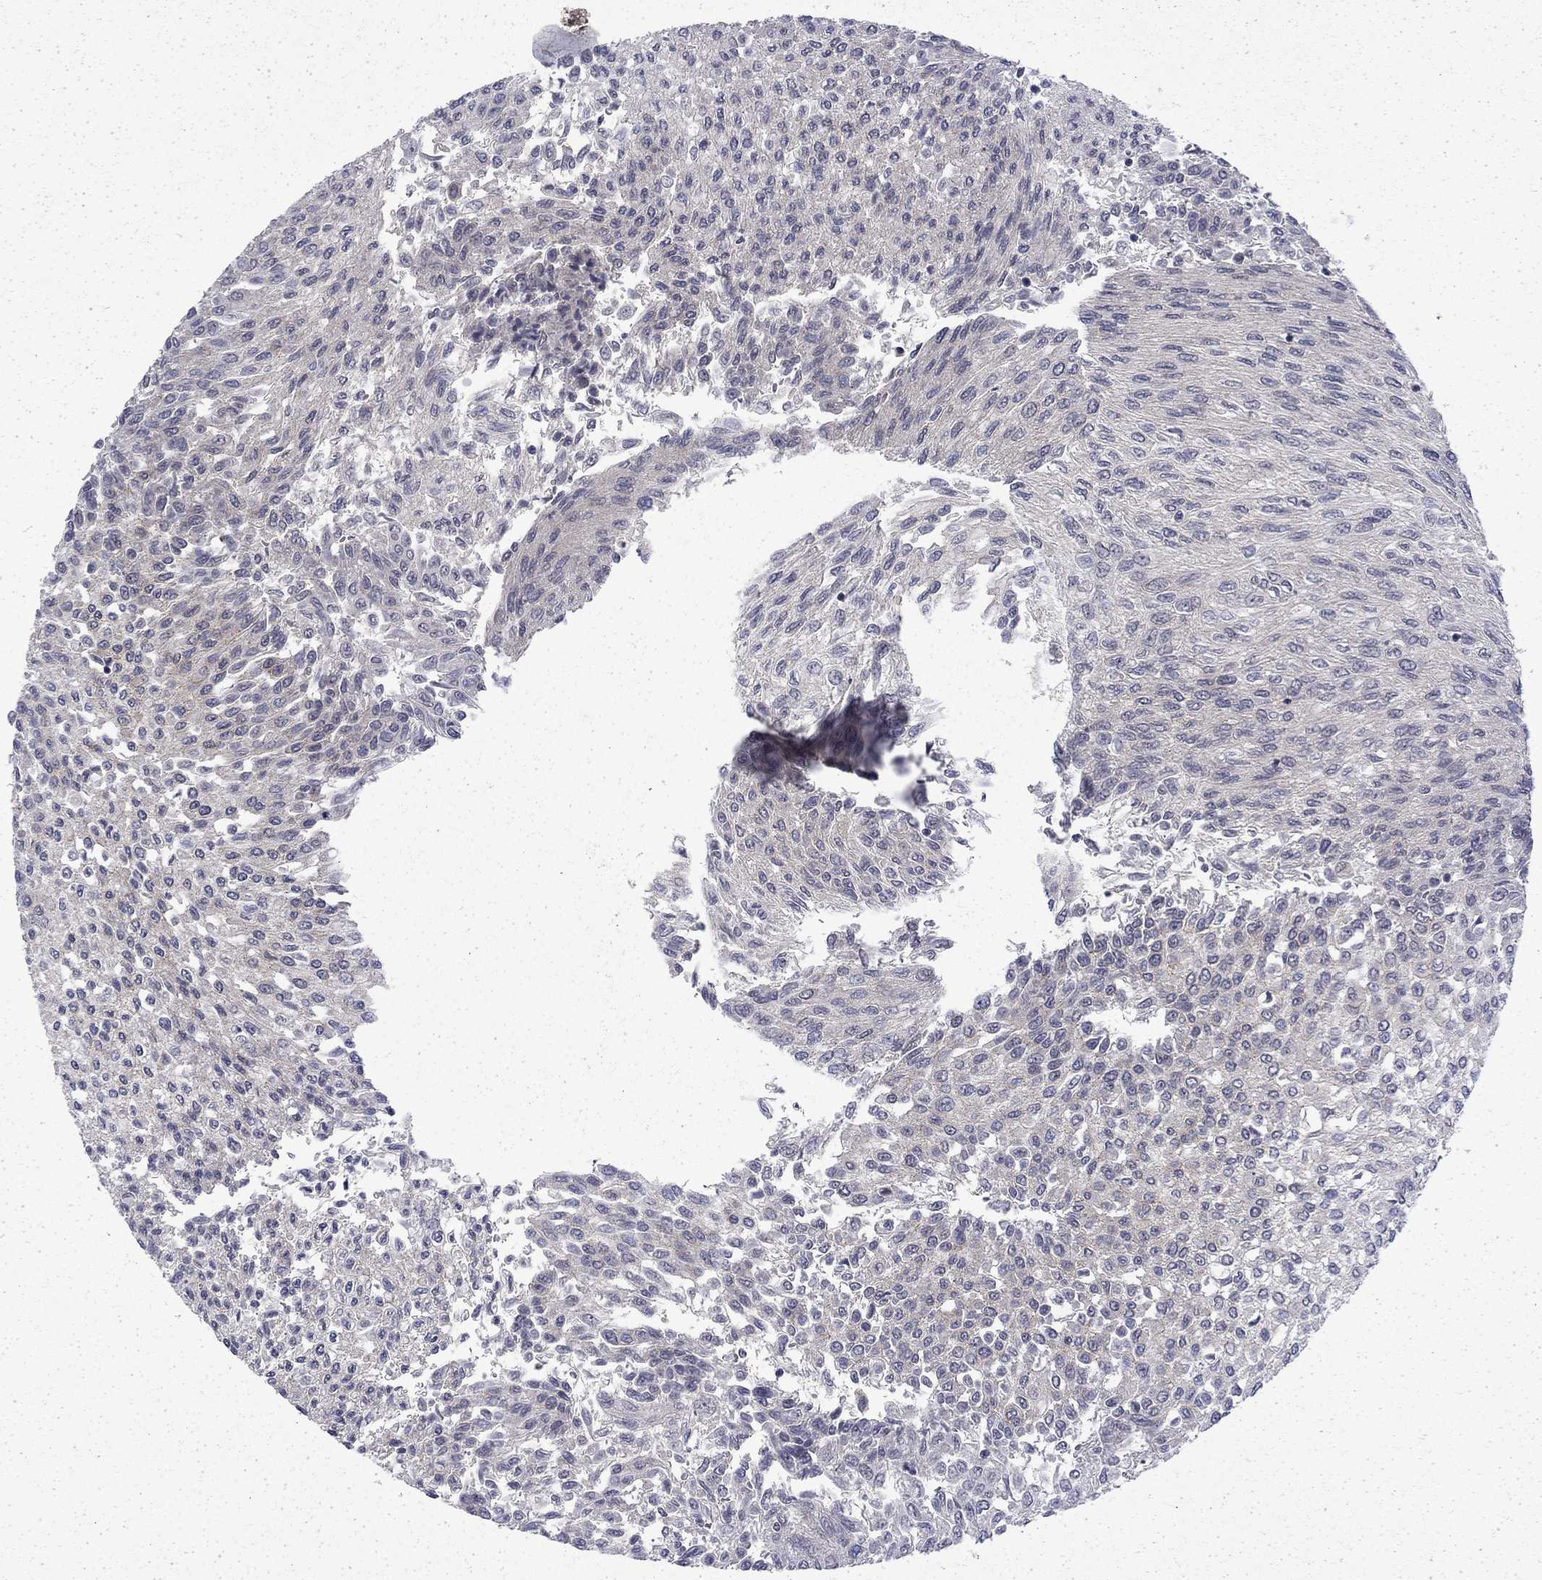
{"staining": {"intensity": "negative", "quantity": "none", "location": "none"}, "tissue": "urothelial cancer", "cell_type": "Tumor cells", "image_type": "cancer", "snomed": [{"axis": "morphology", "description": "Urothelial carcinoma, Low grade"}, {"axis": "topography", "description": "Urinary bladder"}], "caption": "A high-resolution histopathology image shows immunohistochemistry staining of urothelial cancer, which shows no significant expression in tumor cells.", "gene": "CHAT", "patient": {"sex": "male", "age": 78}}